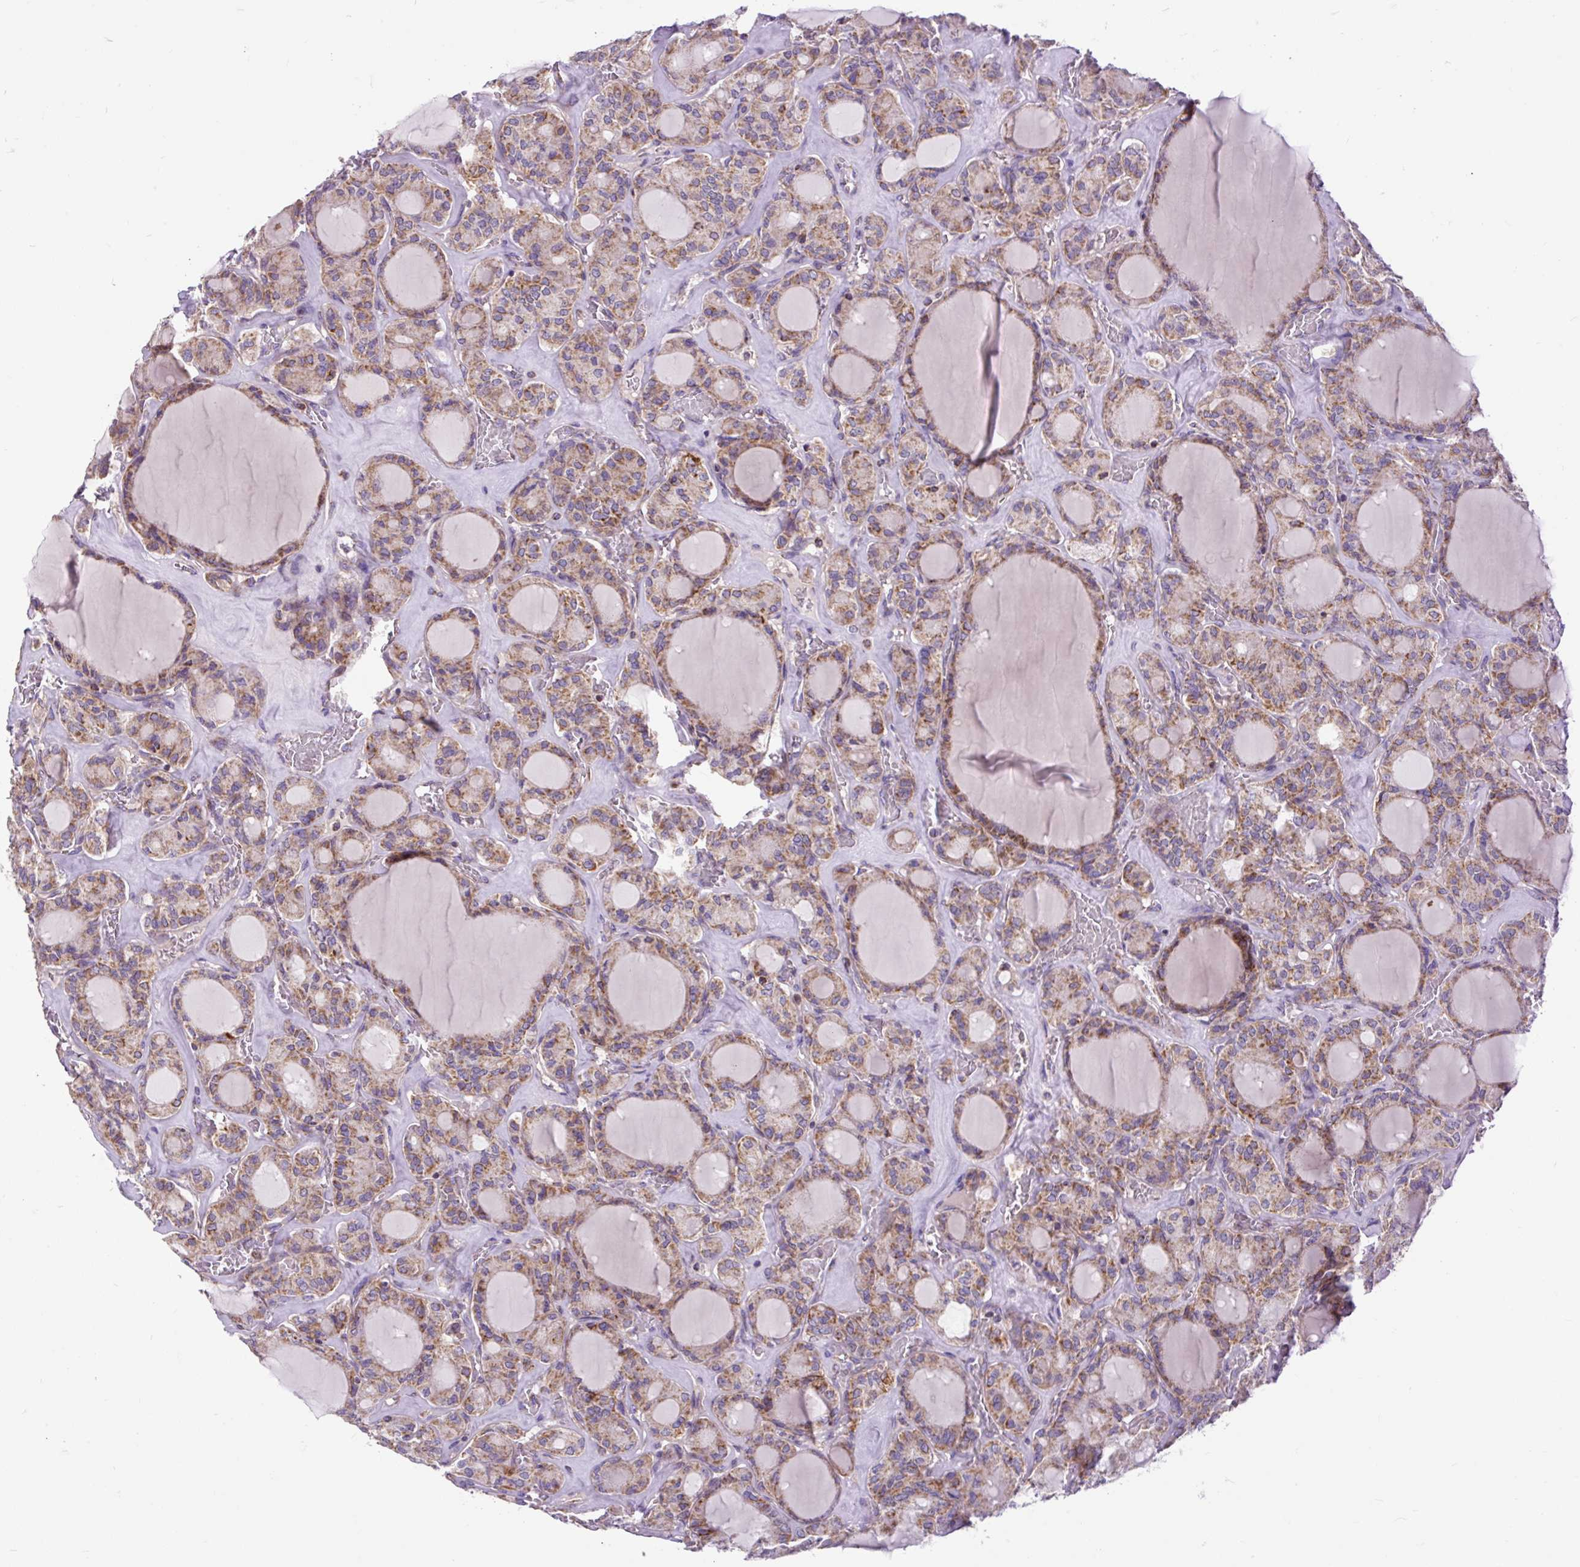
{"staining": {"intensity": "moderate", "quantity": ">75%", "location": "cytoplasmic/membranous"}, "tissue": "thyroid cancer", "cell_type": "Tumor cells", "image_type": "cancer", "snomed": [{"axis": "morphology", "description": "Papillary adenocarcinoma, NOS"}, {"axis": "topography", "description": "Thyroid gland"}], "caption": "IHC micrograph of neoplastic tissue: papillary adenocarcinoma (thyroid) stained using immunohistochemistry displays medium levels of moderate protein expression localized specifically in the cytoplasmic/membranous of tumor cells, appearing as a cytoplasmic/membranous brown color.", "gene": "TOMM40", "patient": {"sex": "male", "age": 87}}